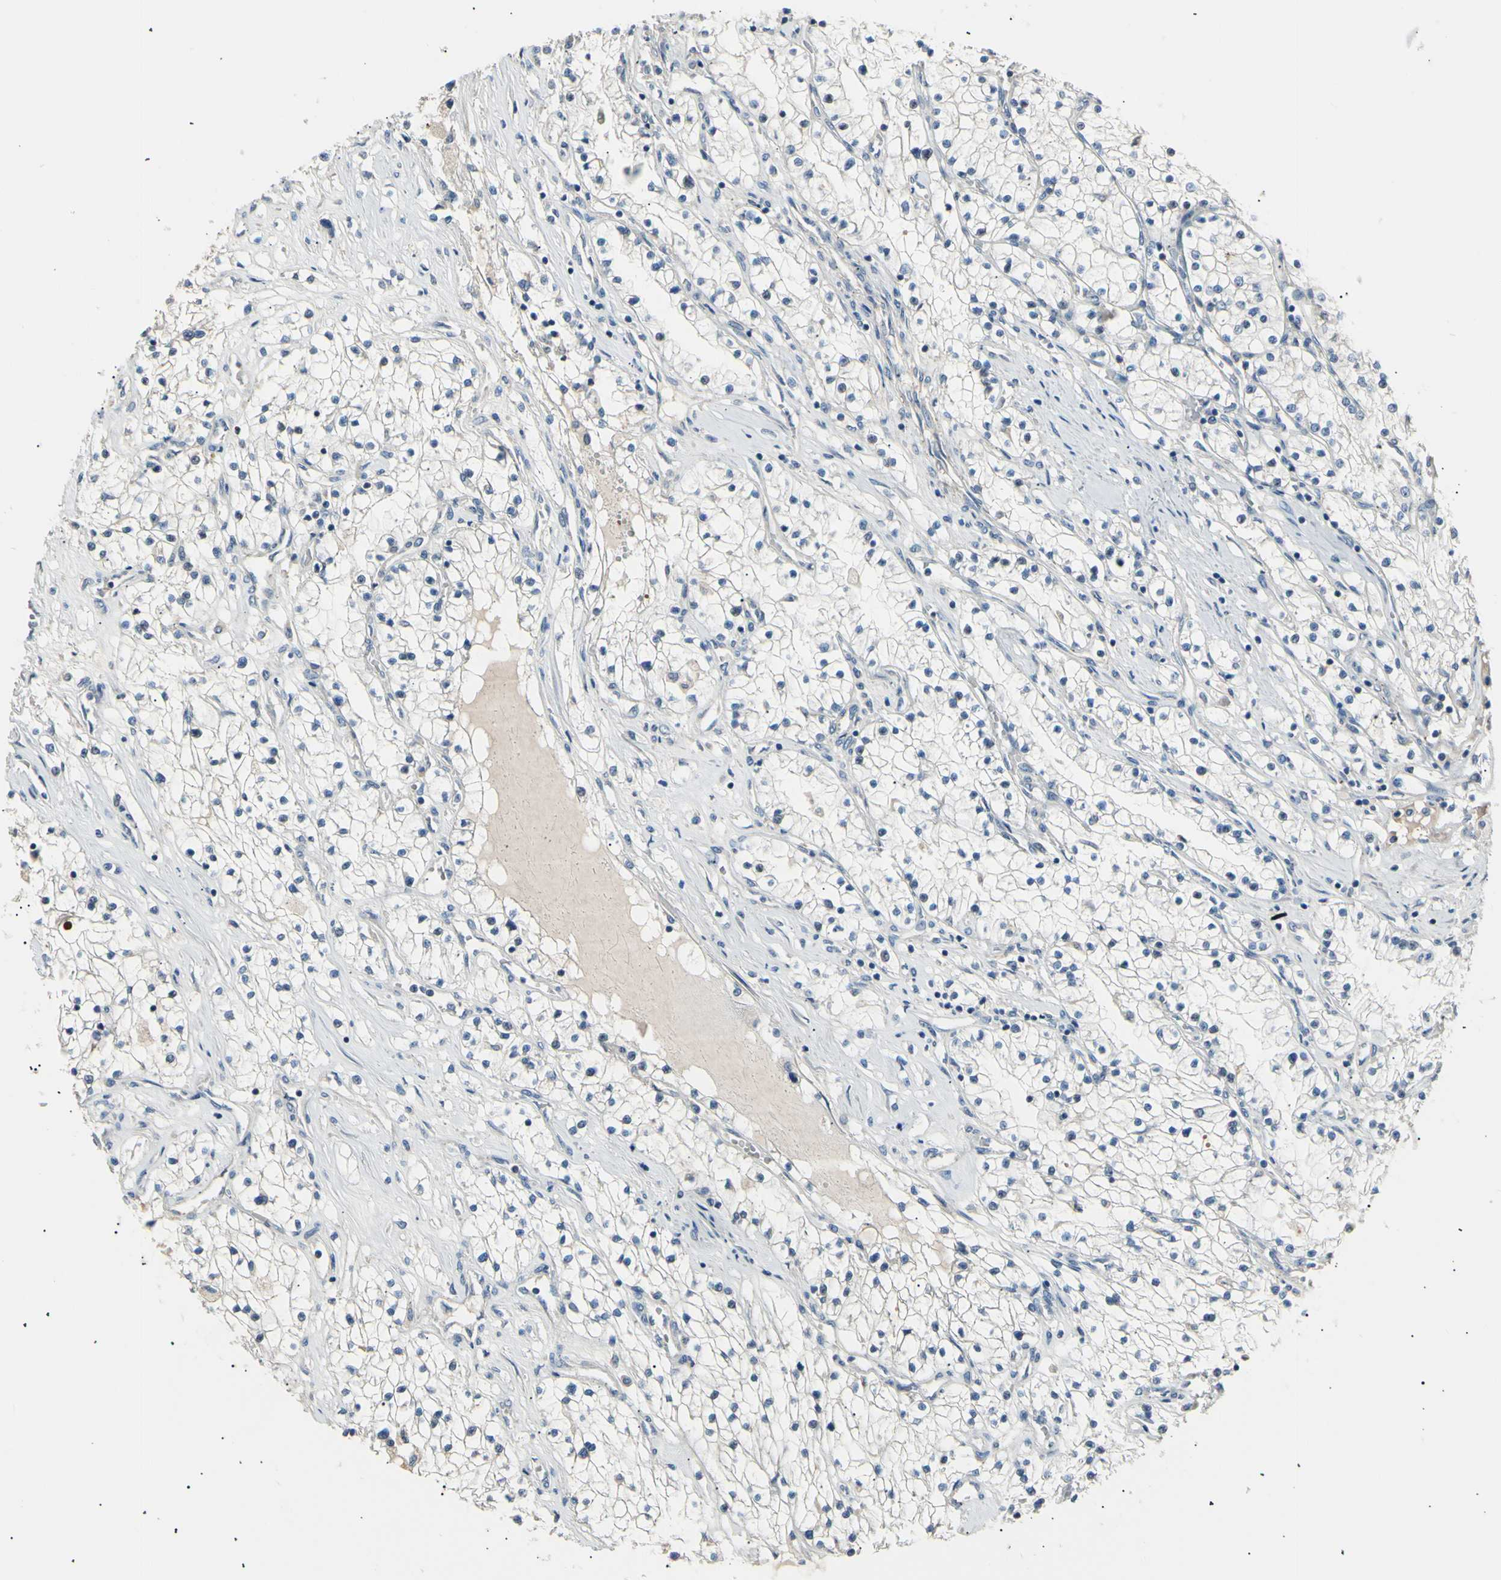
{"staining": {"intensity": "negative", "quantity": "none", "location": "none"}, "tissue": "renal cancer", "cell_type": "Tumor cells", "image_type": "cancer", "snomed": [{"axis": "morphology", "description": "Adenocarcinoma, NOS"}, {"axis": "topography", "description": "Kidney"}], "caption": "Human renal adenocarcinoma stained for a protein using immunohistochemistry exhibits no expression in tumor cells.", "gene": "LDLR", "patient": {"sex": "male", "age": 68}}